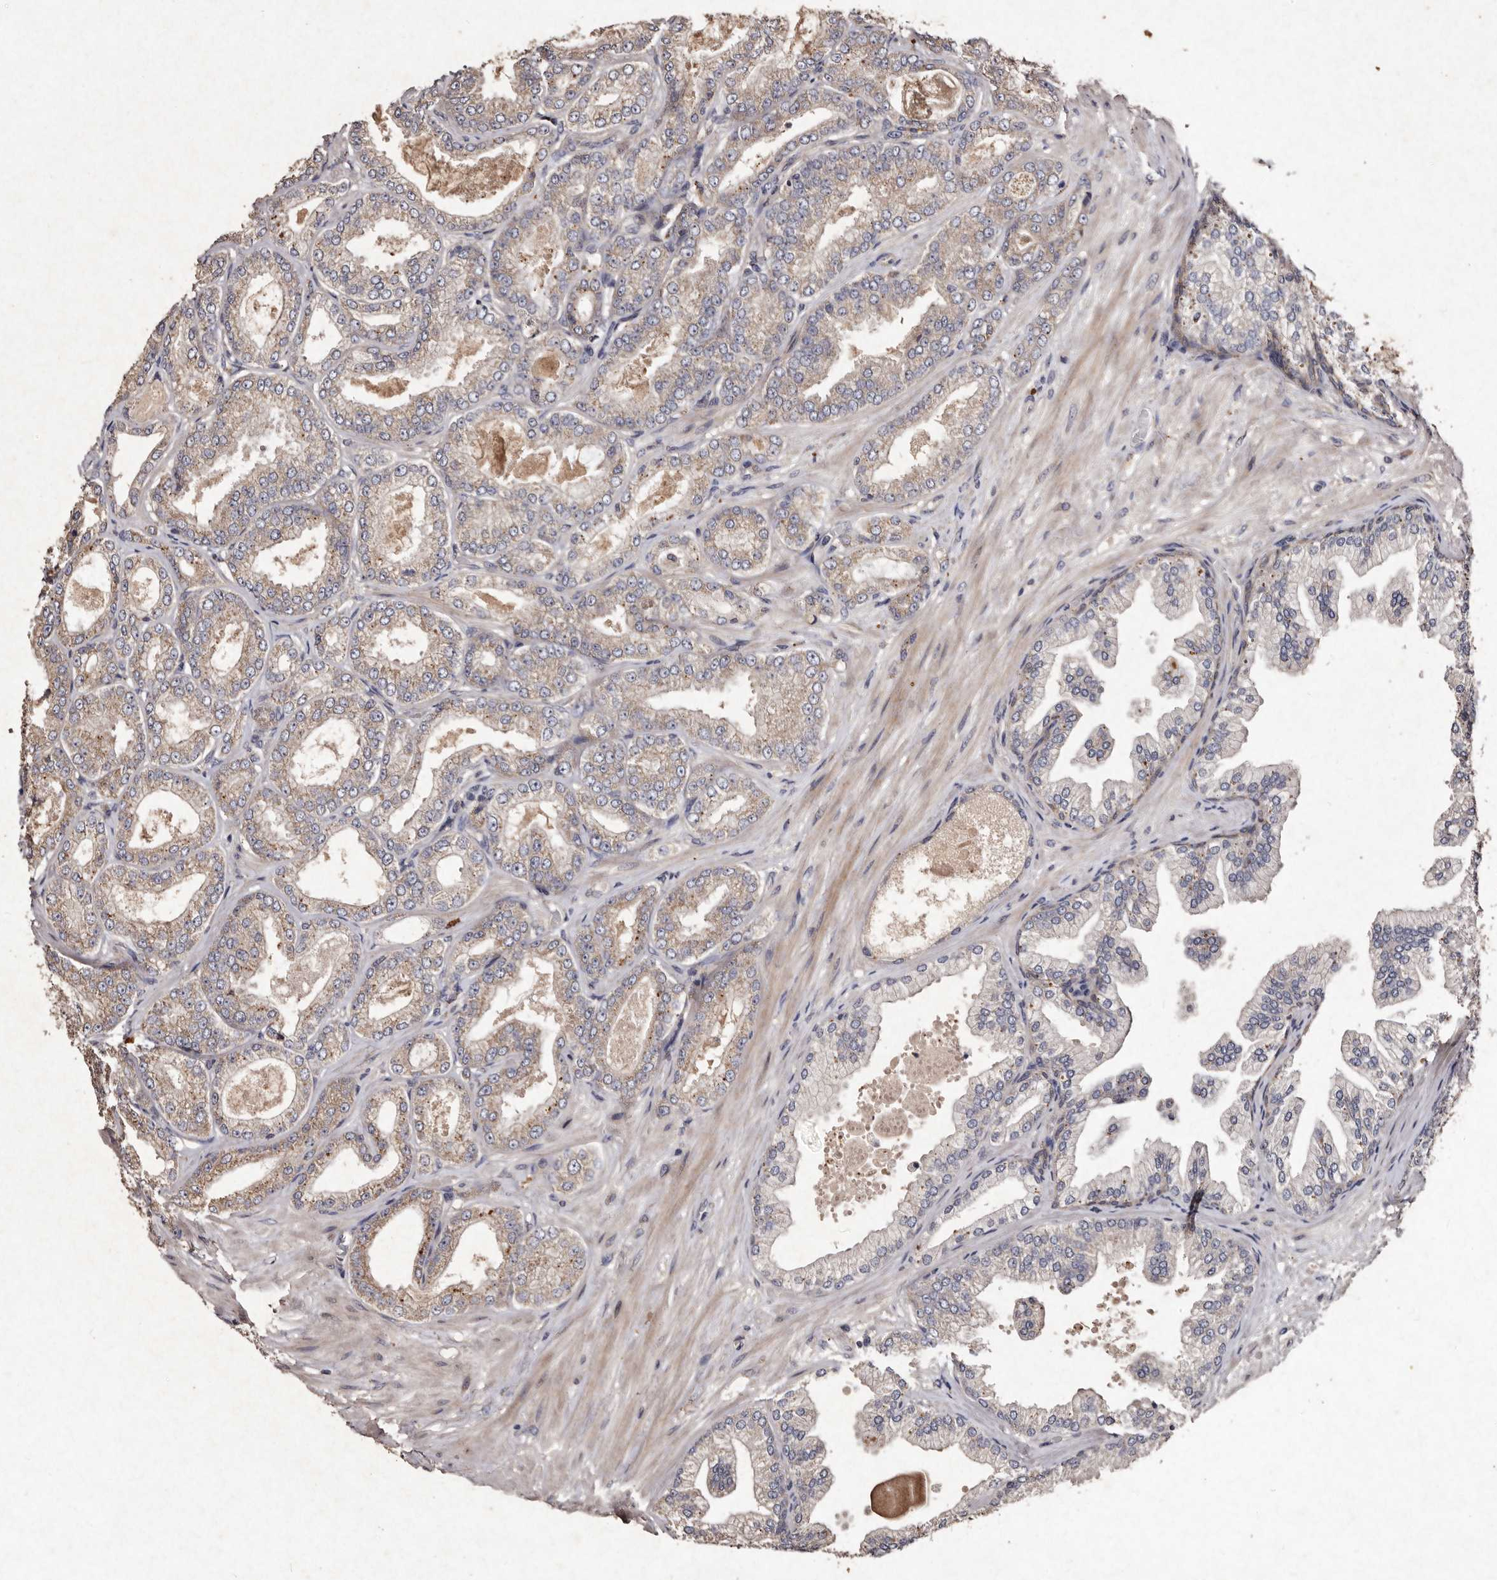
{"staining": {"intensity": "weak", "quantity": ">75%", "location": "cytoplasmic/membranous"}, "tissue": "prostate cancer", "cell_type": "Tumor cells", "image_type": "cancer", "snomed": [{"axis": "morphology", "description": "Adenocarcinoma, Low grade"}, {"axis": "topography", "description": "Prostate"}], "caption": "Prostate cancer (low-grade adenocarcinoma) stained for a protein reveals weak cytoplasmic/membranous positivity in tumor cells.", "gene": "TFB1M", "patient": {"sex": "male", "age": 63}}